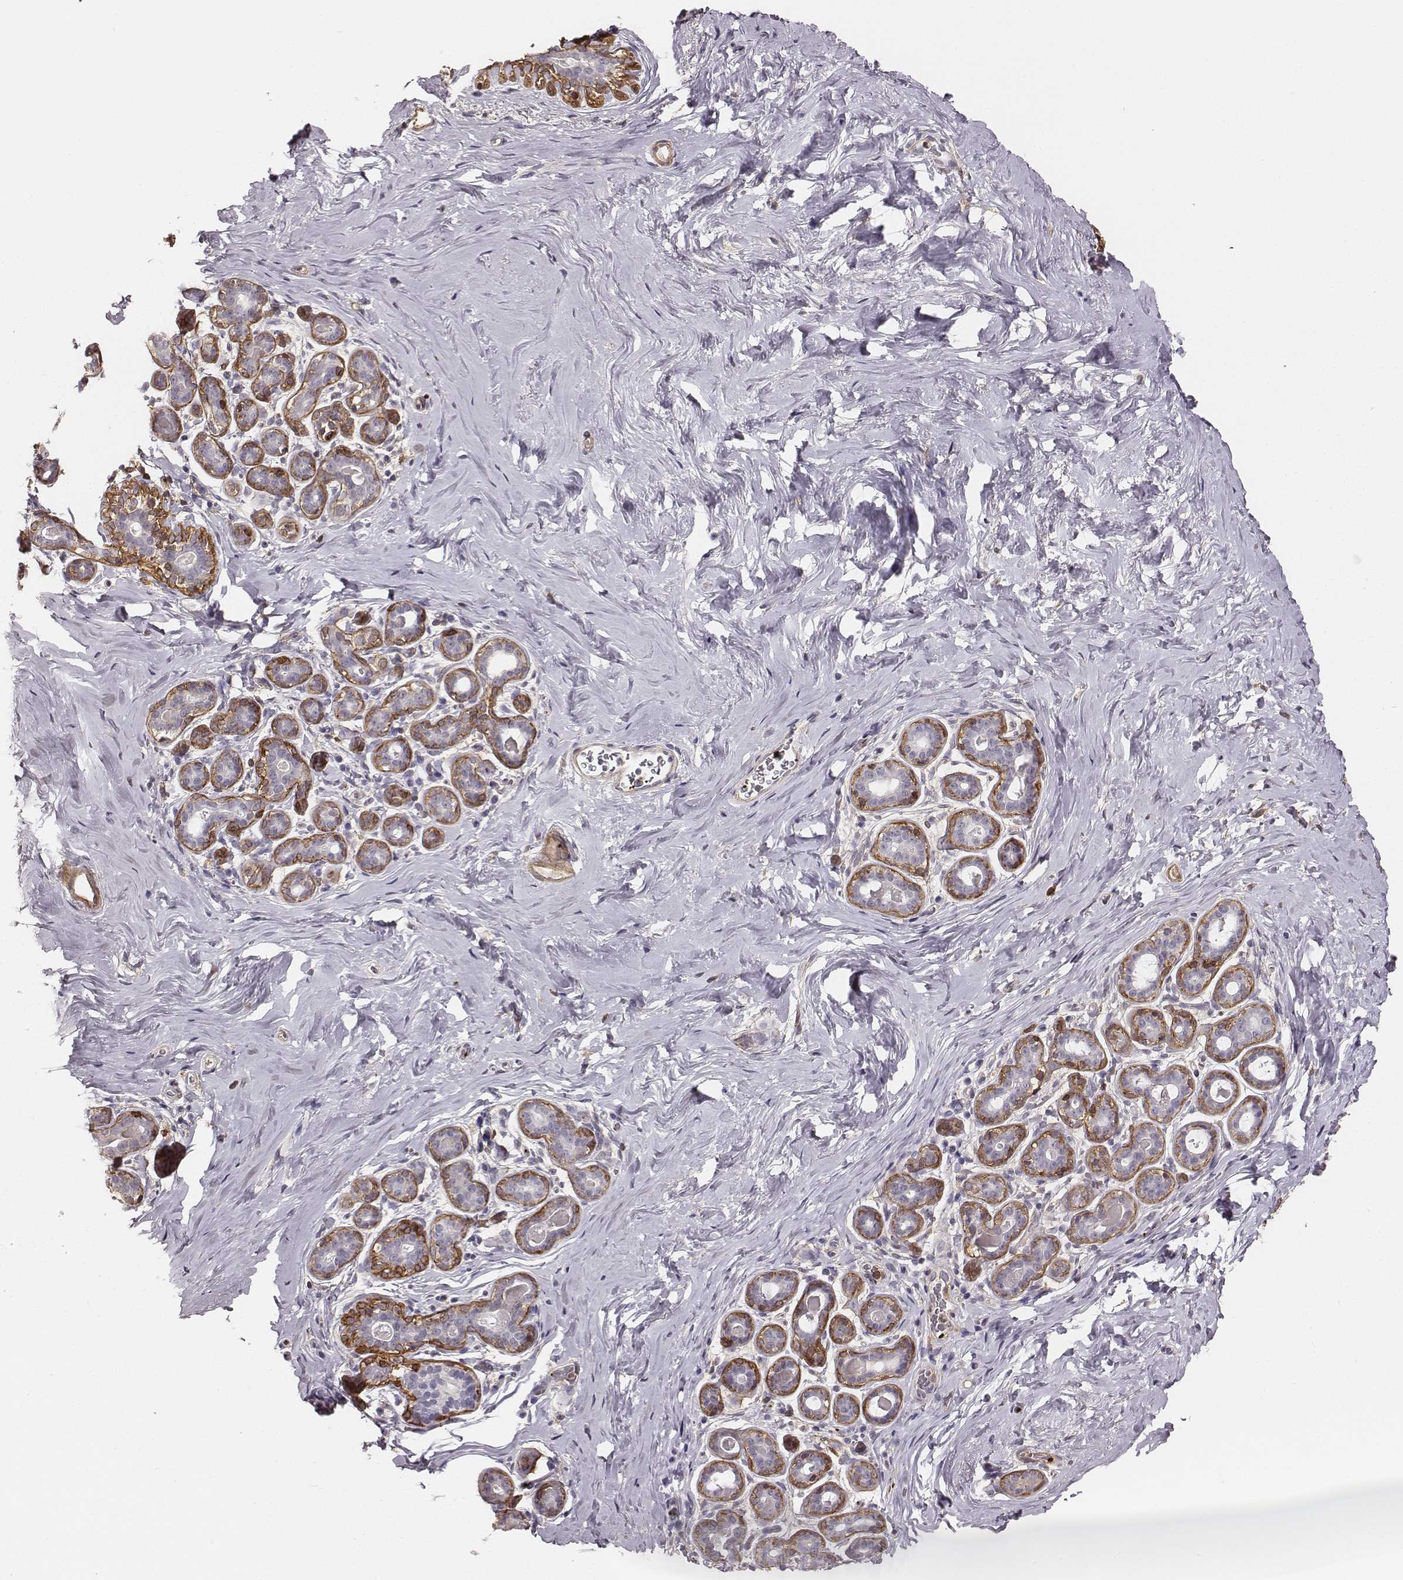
{"staining": {"intensity": "negative", "quantity": "none", "location": "none"}, "tissue": "breast", "cell_type": "Adipocytes", "image_type": "normal", "snomed": [{"axis": "morphology", "description": "Normal tissue, NOS"}, {"axis": "topography", "description": "Skin"}, {"axis": "topography", "description": "Breast"}], "caption": "Immunohistochemistry histopathology image of normal breast: human breast stained with DAB (3,3'-diaminobenzidine) reveals no significant protein staining in adipocytes. (DAB (3,3'-diaminobenzidine) immunohistochemistry visualized using brightfield microscopy, high magnification).", "gene": "ZYX", "patient": {"sex": "female", "age": 43}}